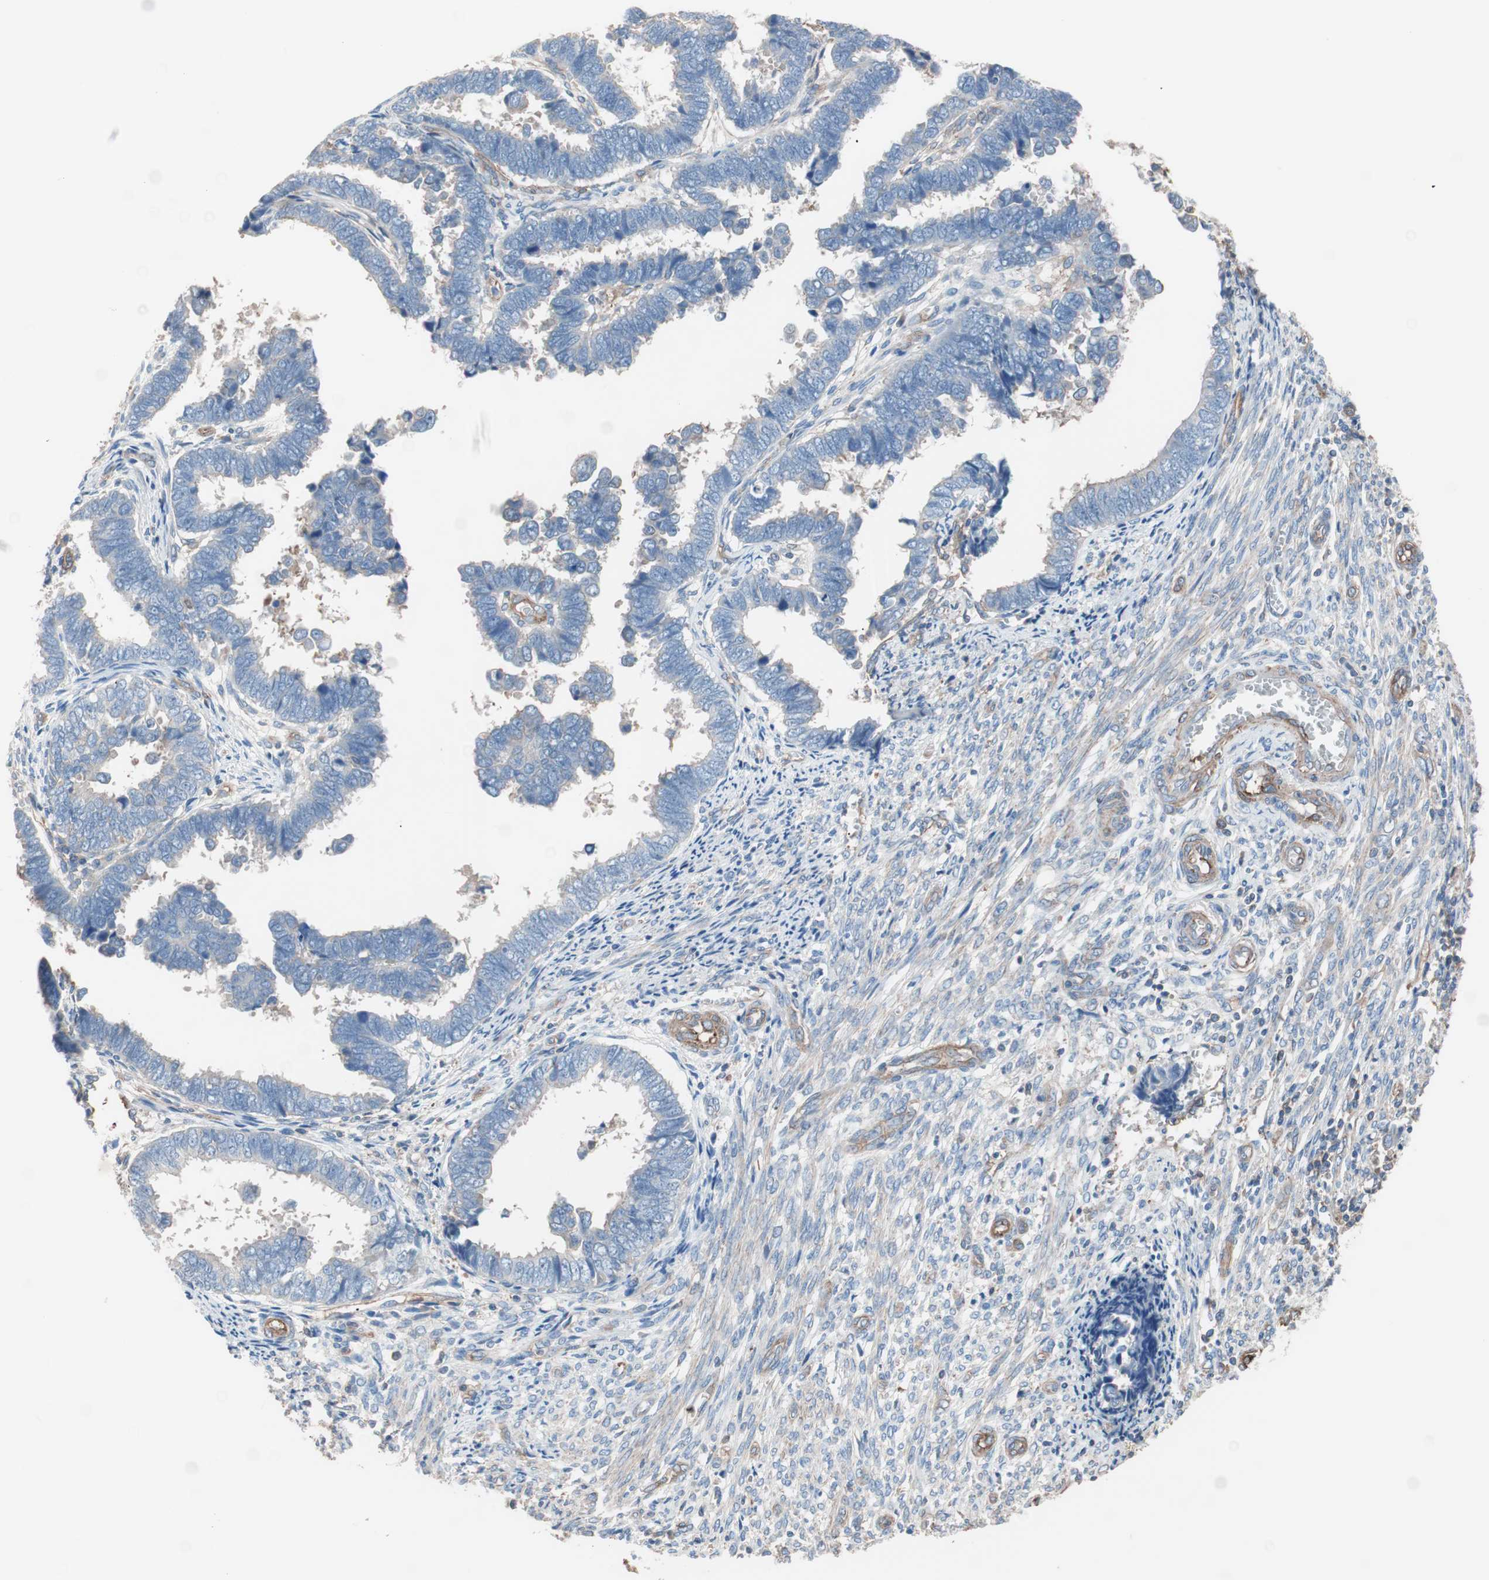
{"staining": {"intensity": "negative", "quantity": "none", "location": "none"}, "tissue": "endometrial cancer", "cell_type": "Tumor cells", "image_type": "cancer", "snomed": [{"axis": "morphology", "description": "Adenocarcinoma, NOS"}, {"axis": "topography", "description": "Endometrium"}], "caption": "Endometrial adenocarcinoma was stained to show a protein in brown. There is no significant positivity in tumor cells.", "gene": "GPR160", "patient": {"sex": "female", "age": 75}}